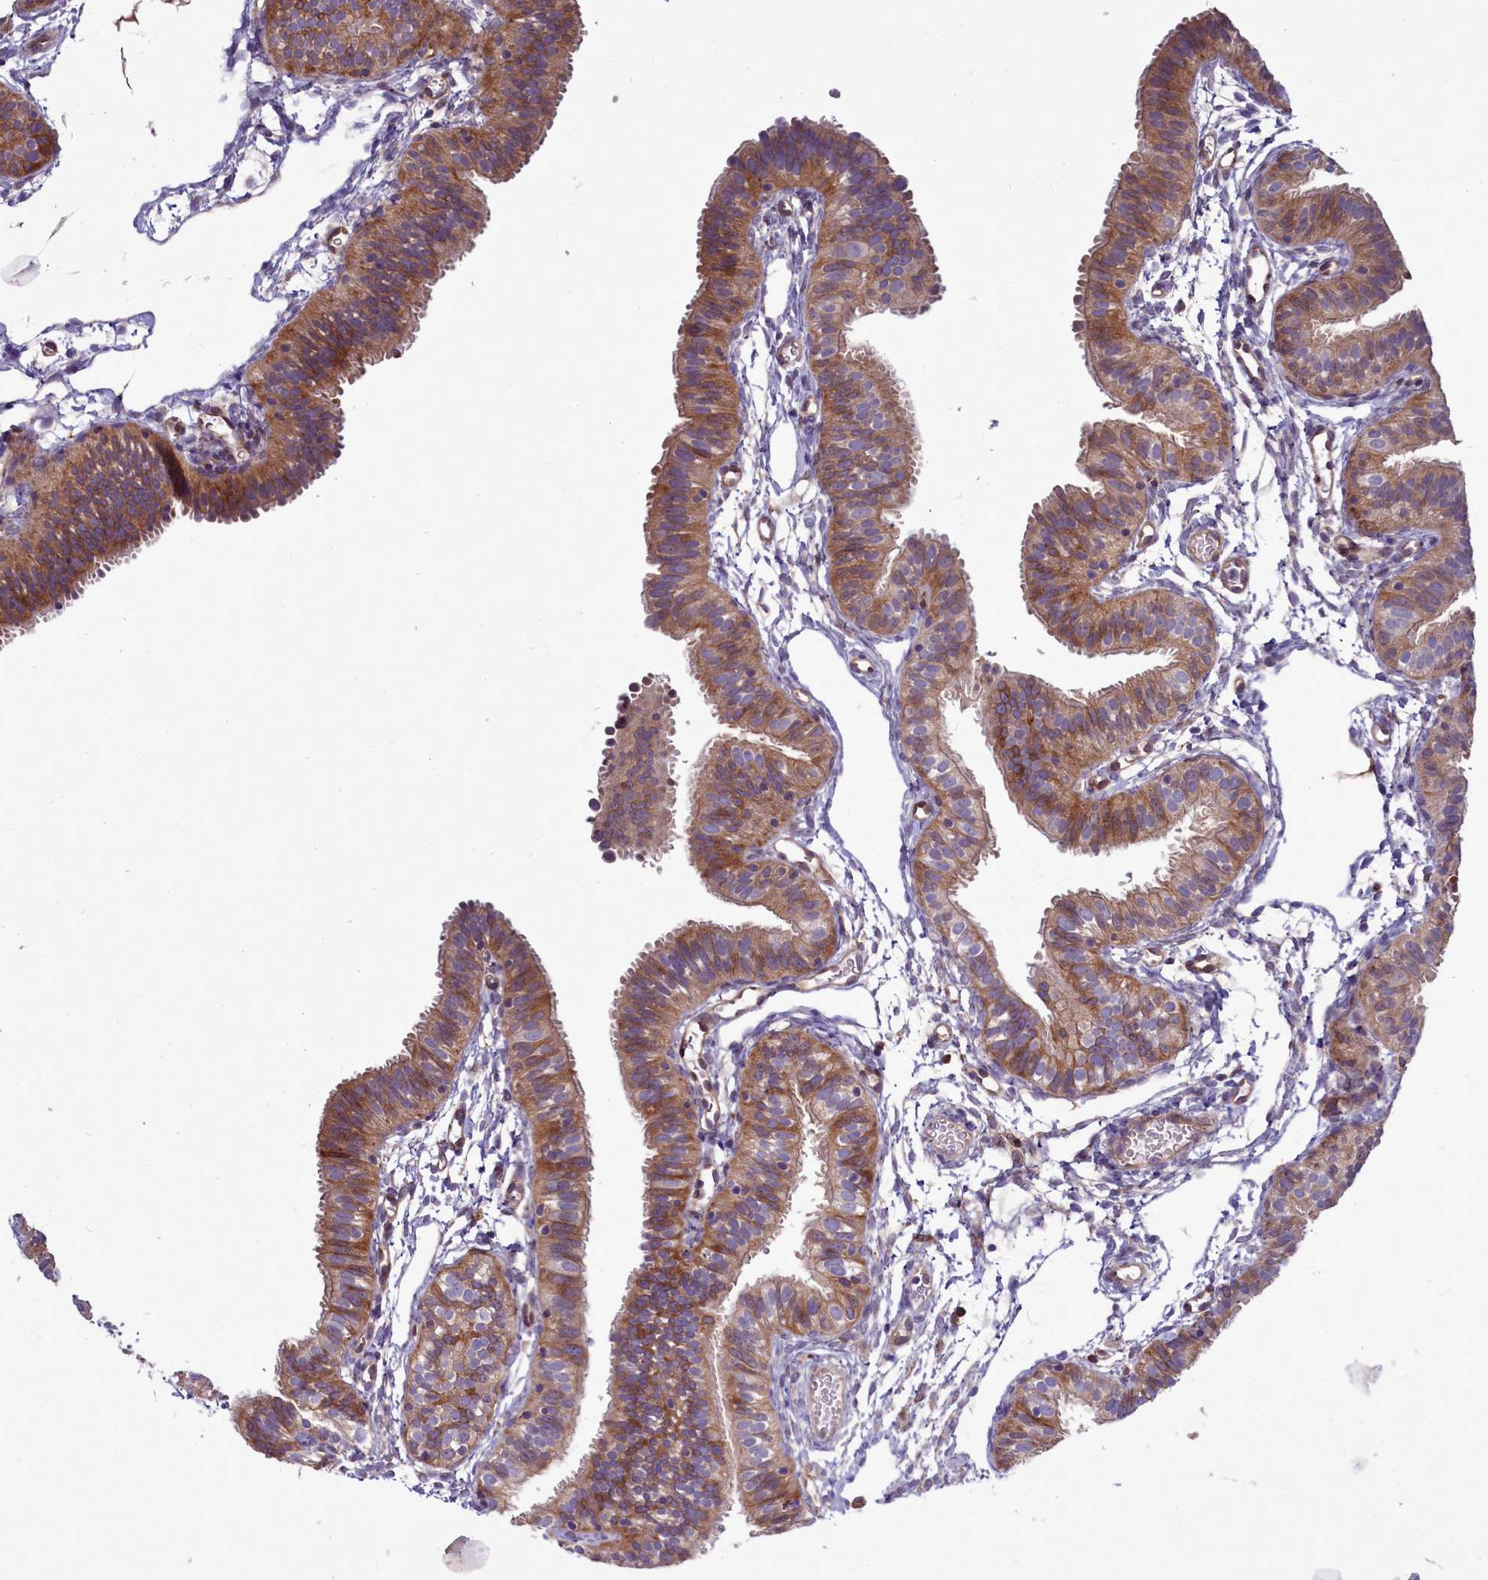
{"staining": {"intensity": "moderate", "quantity": ">75%", "location": "cytoplasmic/membranous"}, "tissue": "fallopian tube", "cell_type": "Glandular cells", "image_type": "normal", "snomed": [{"axis": "morphology", "description": "Normal tissue, NOS"}, {"axis": "topography", "description": "Fallopian tube"}], "caption": "About >75% of glandular cells in unremarkable fallopian tube reveal moderate cytoplasmic/membranous protein expression as visualized by brown immunohistochemical staining.", "gene": "RAPGEF4", "patient": {"sex": "female", "age": 35}}